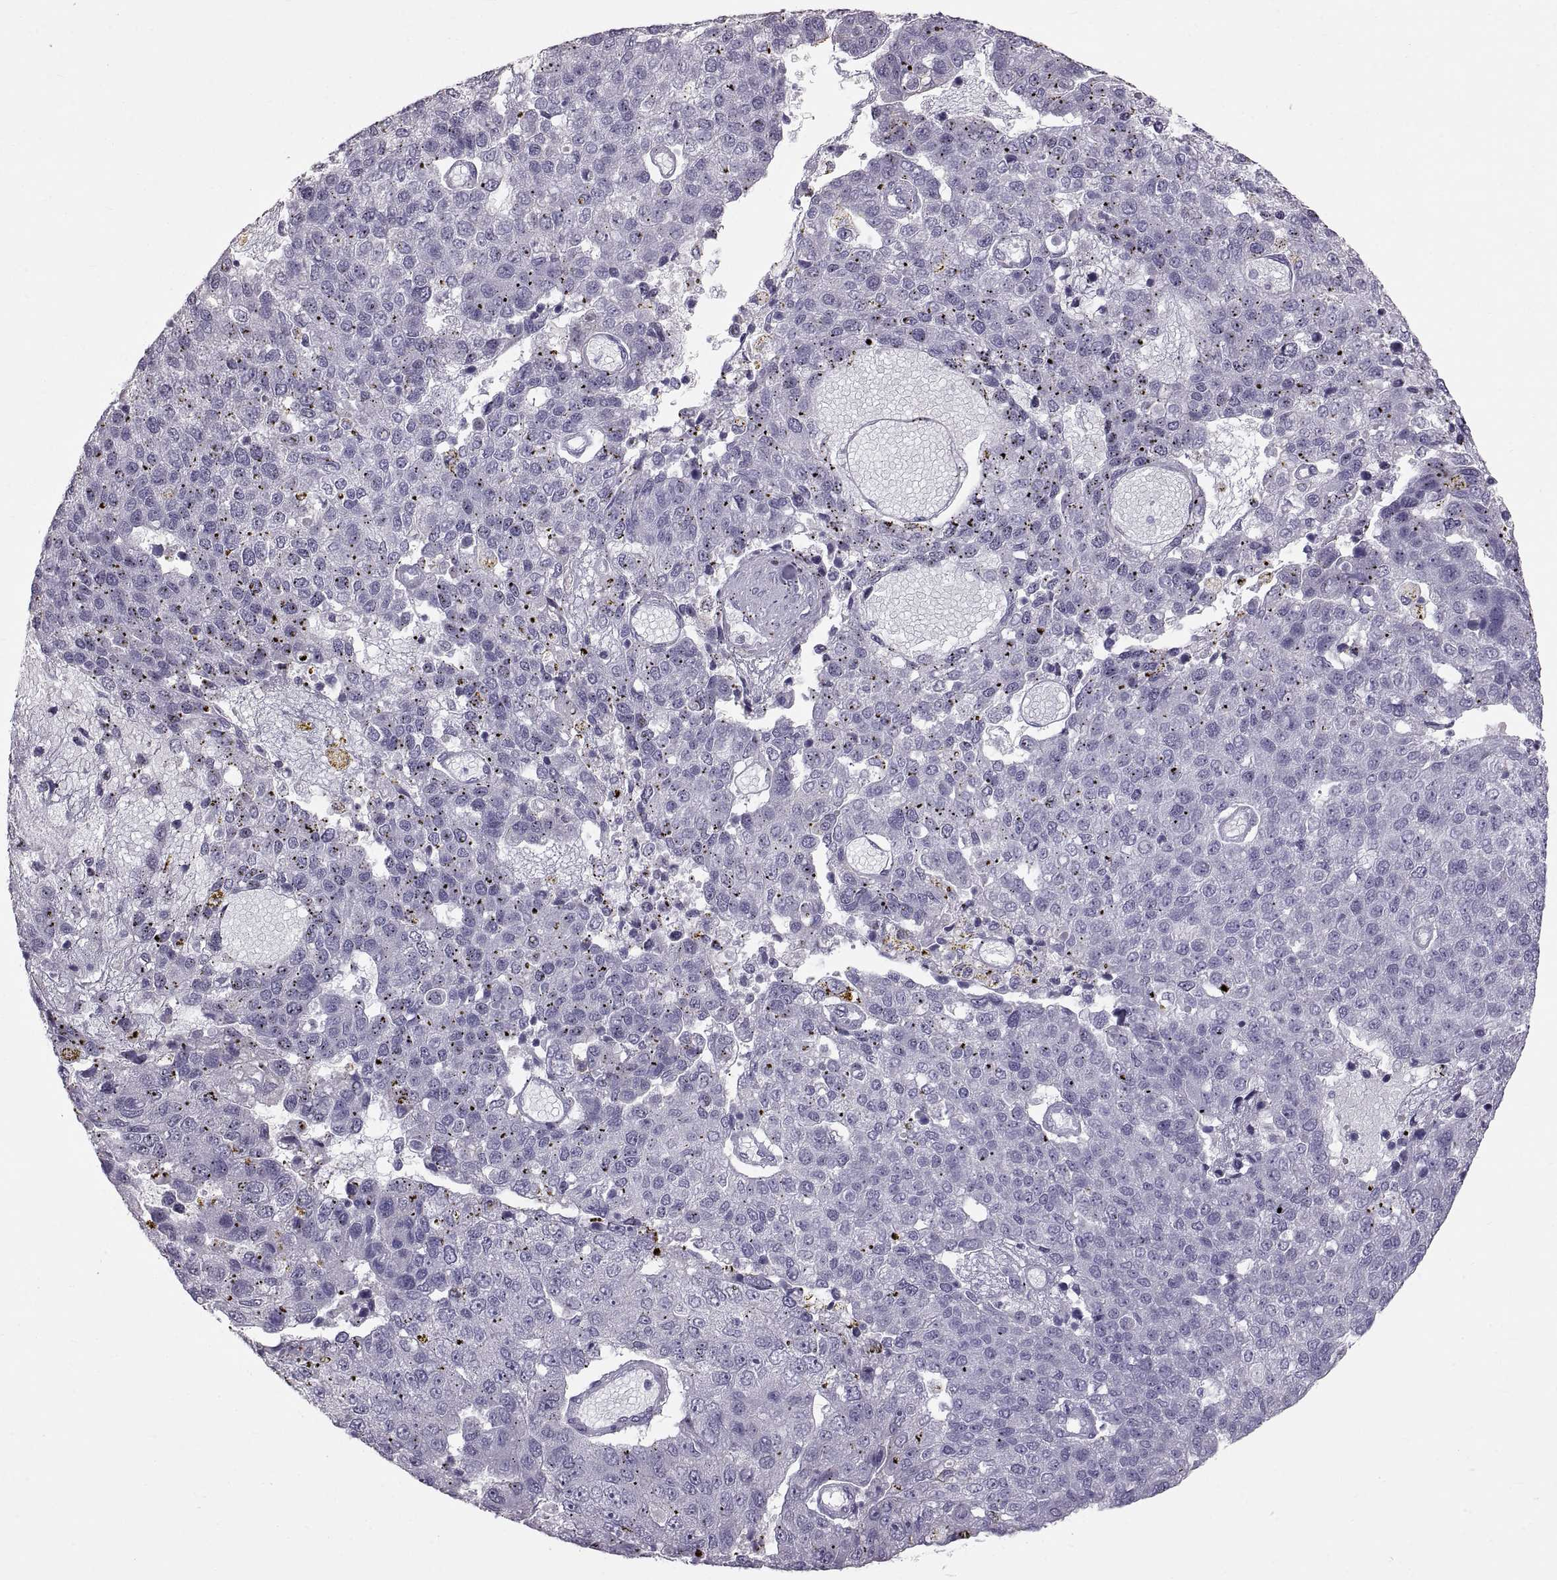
{"staining": {"intensity": "negative", "quantity": "none", "location": "none"}, "tissue": "pancreatic cancer", "cell_type": "Tumor cells", "image_type": "cancer", "snomed": [{"axis": "morphology", "description": "Adenocarcinoma, NOS"}, {"axis": "topography", "description": "Pancreas"}], "caption": "Pancreatic cancer (adenocarcinoma) stained for a protein using immunohistochemistry (IHC) shows no staining tumor cells.", "gene": "SPACDR", "patient": {"sex": "female", "age": 61}}